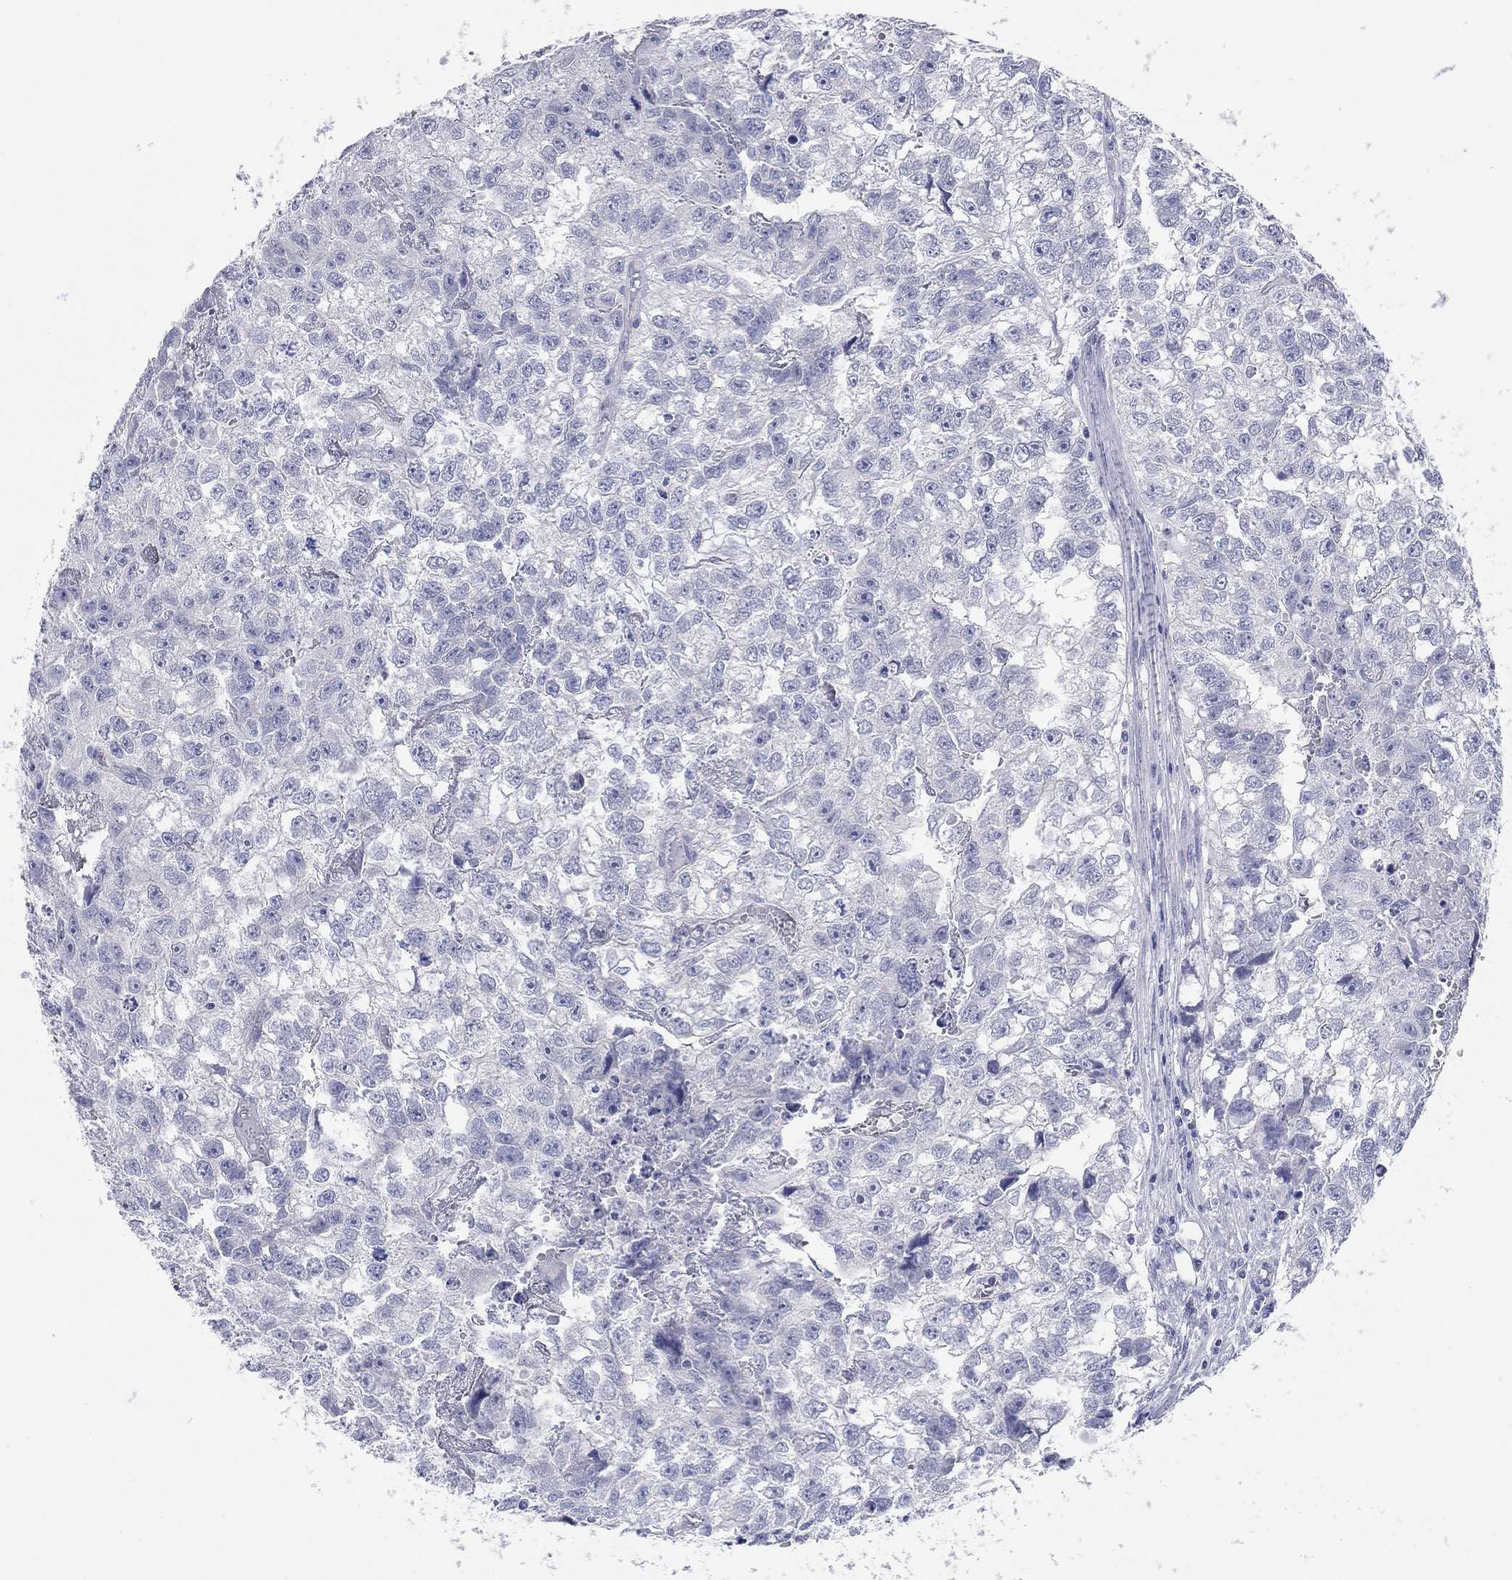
{"staining": {"intensity": "negative", "quantity": "none", "location": "none"}, "tissue": "testis cancer", "cell_type": "Tumor cells", "image_type": "cancer", "snomed": [{"axis": "morphology", "description": "Carcinoma, Embryonal, NOS"}, {"axis": "morphology", "description": "Teratoma, malignant, NOS"}, {"axis": "topography", "description": "Testis"}], "caption": "Human embryonal carcinoma (testis) stained for a protein using immunohistochemistry (IHC) exhibits no staining in tumor cells.", "gene": "TMEM221", "patient": {"sex": "male", "age": 44}}